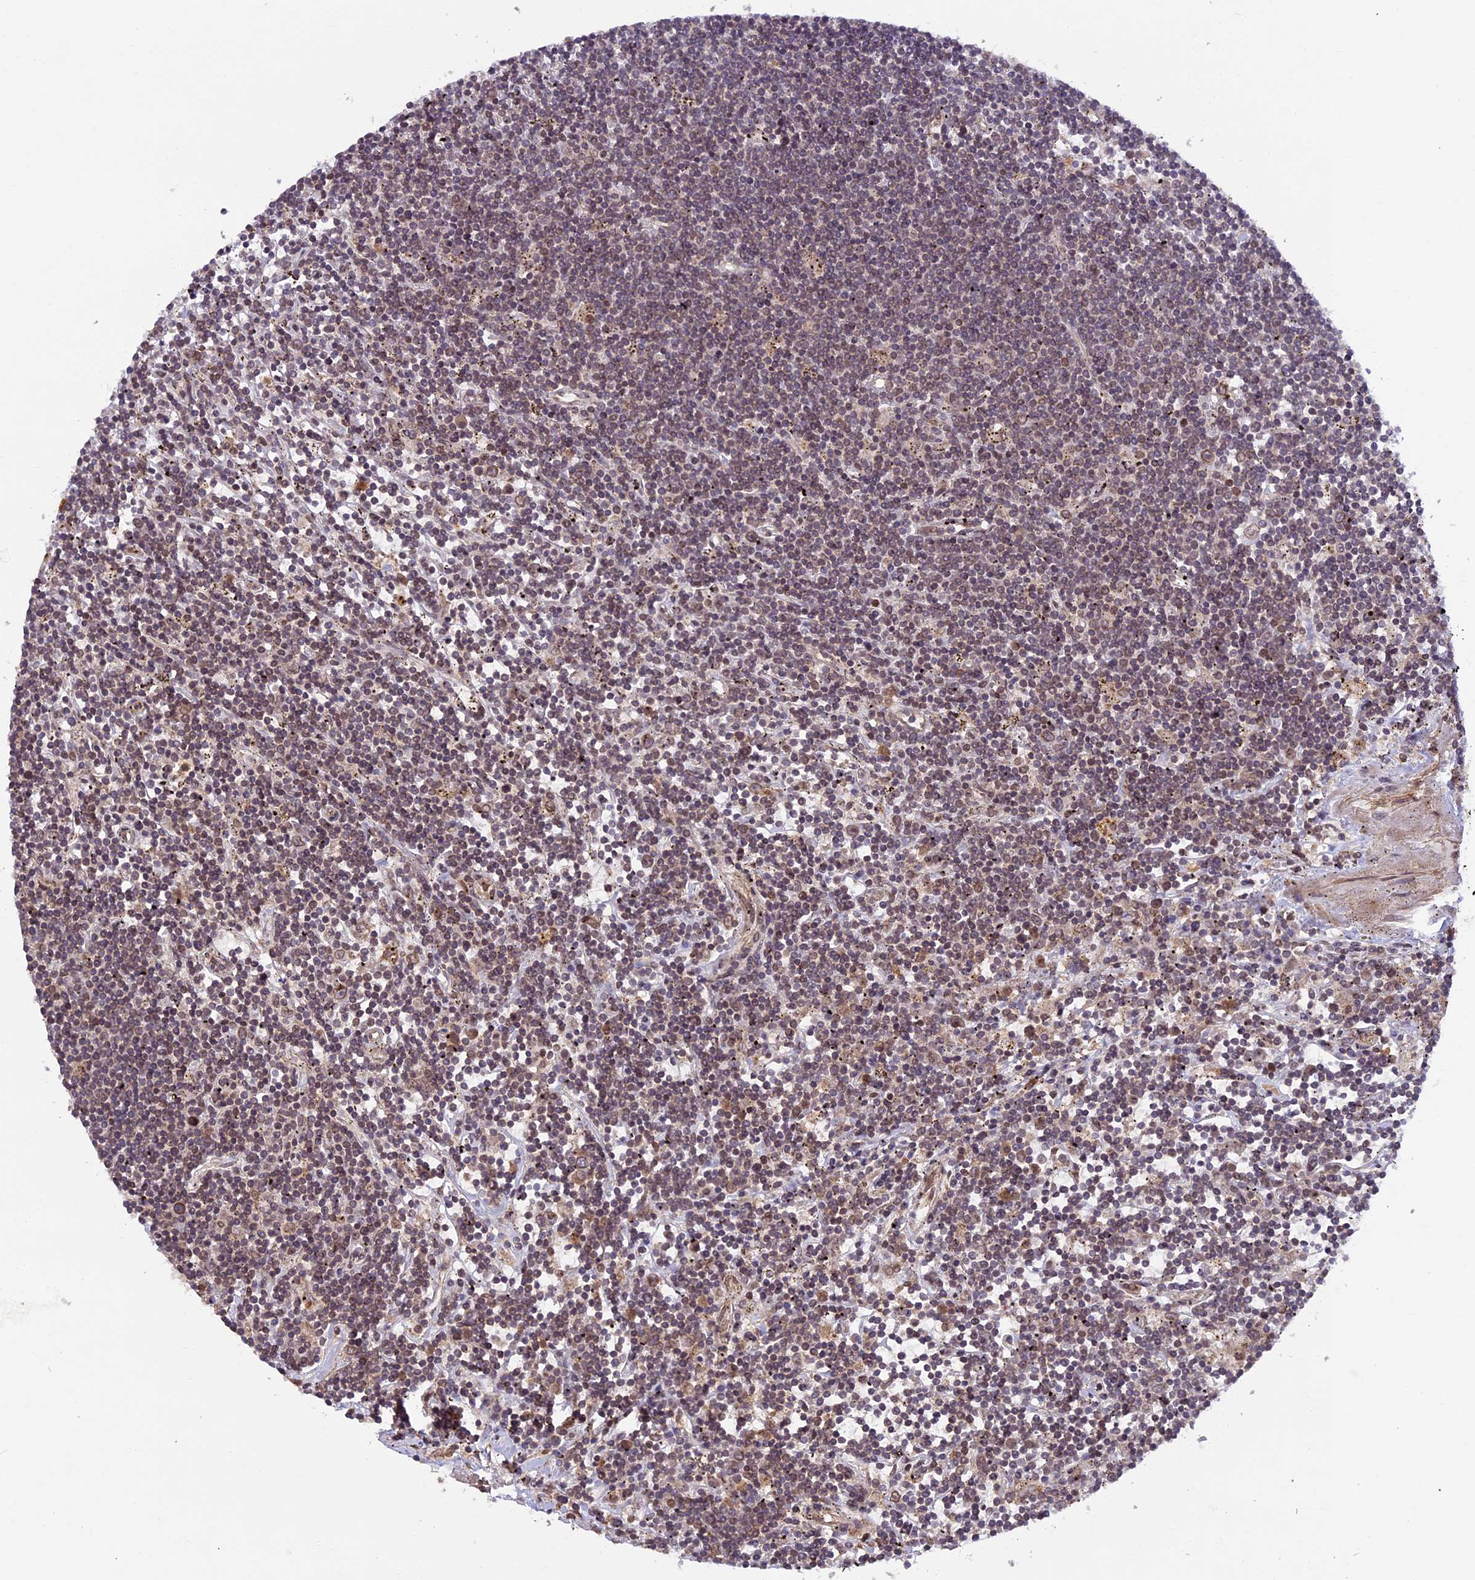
{"staining": {"intensity": "weak", "quantity": ">75%", "location": "cytoplasmic/membranous"}, "tissue": "lymphoma", "cell_type": "Tumor cells", "image_type": "cancer", "snomed": [{"axis": "morphology", "description": "Malignant lymphoma, non-Hodgkin's type, Low grade"}, {"axis": "topography", "description": "Spleen"}], "caption": "Approximately >75% of tumor cells in lymphoma exhibit weak cytoplasmic/membranous protein expression as visualized by brown immunohistochemical staining.", "gene": "CCDC125", "patient": {"sex": "male", "age": 76}}